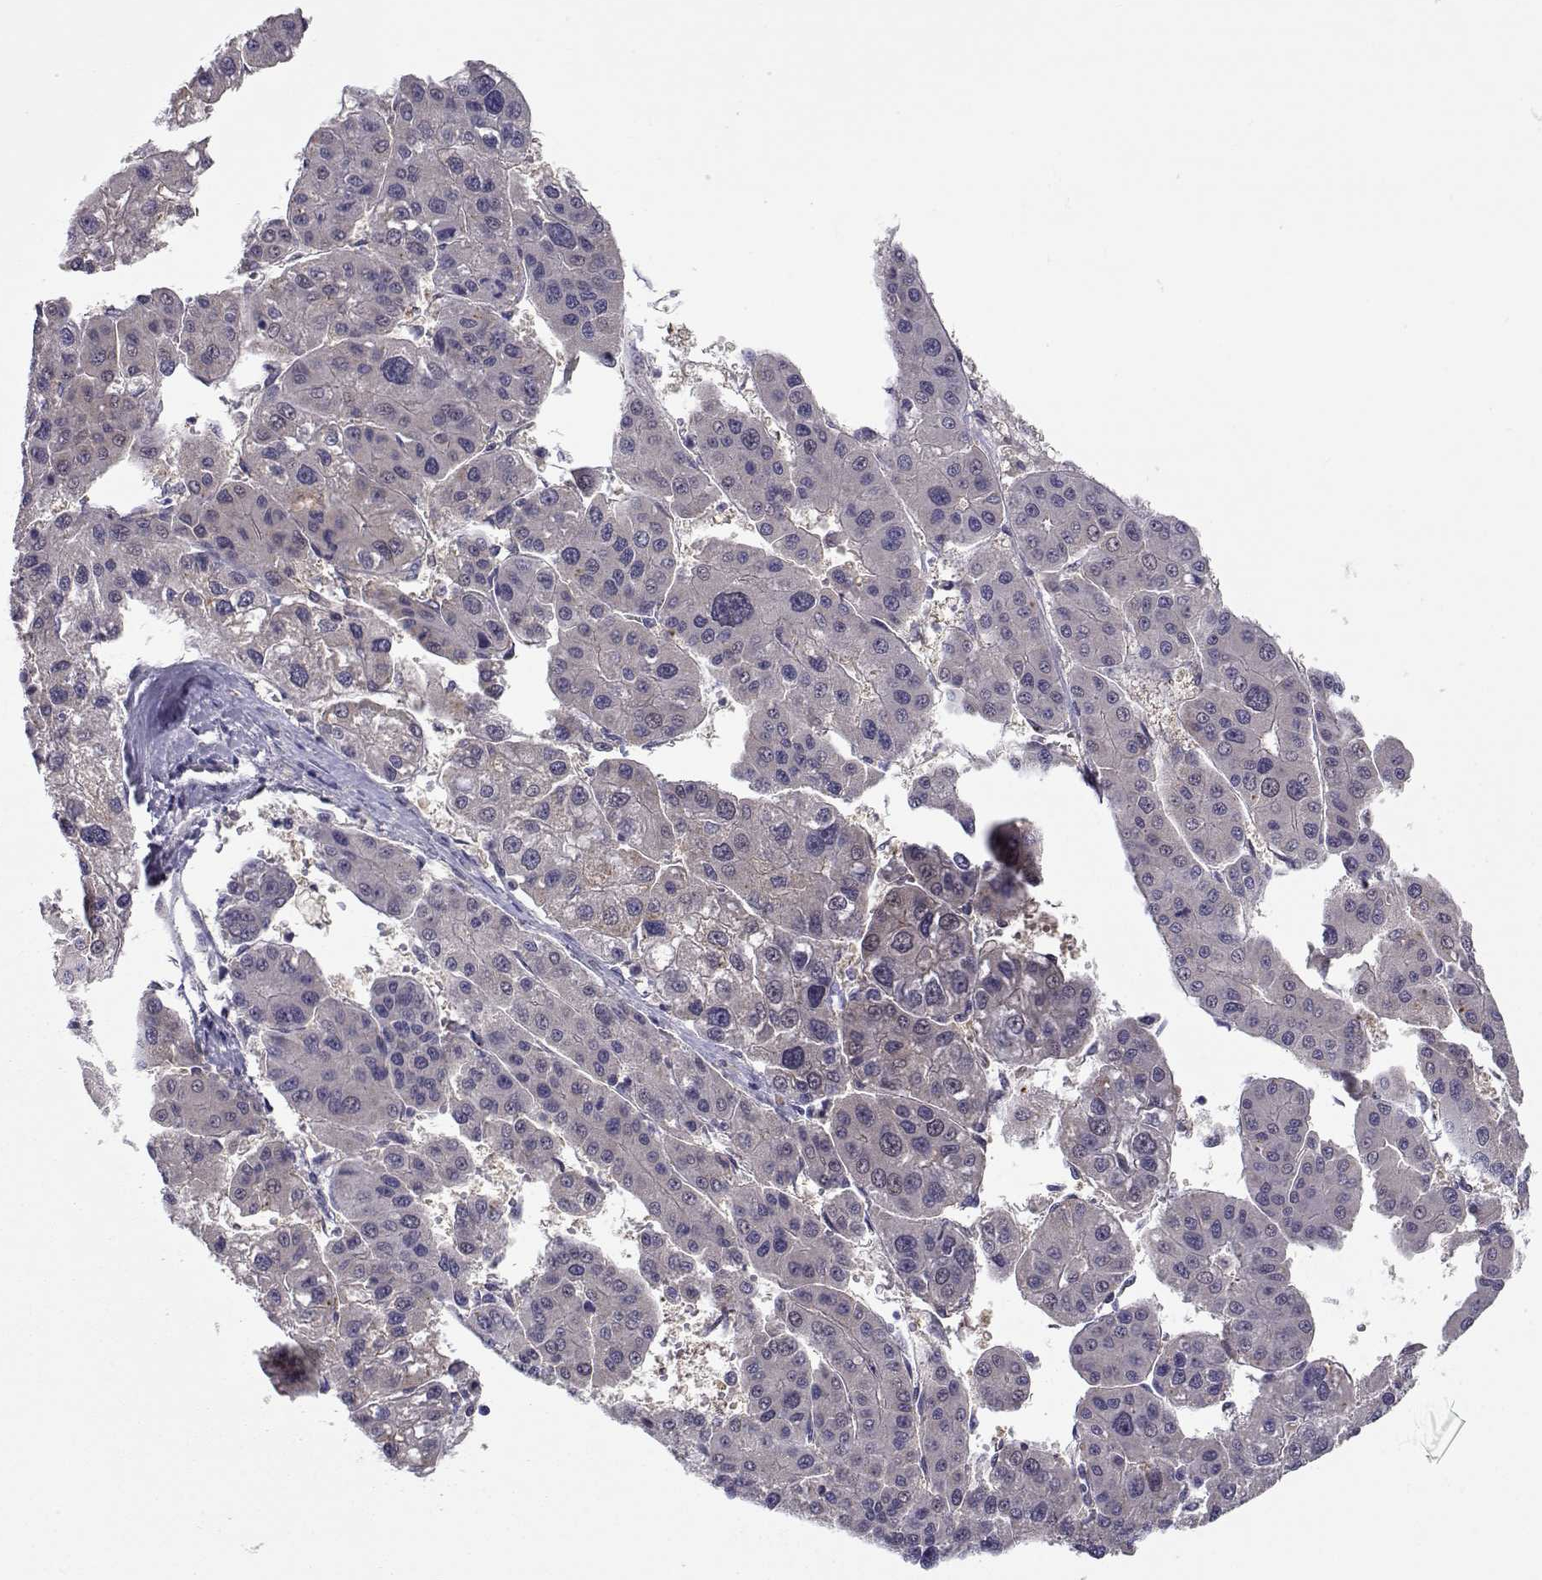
{"staining": {"intensity": "negative", "quantity": "none", "location": "none"}, "tissue": "liver cancer", "cell_type": "Tumor cells", "image_type": "cancer", "snomed": [{"axis": "morphology", "description": "Carcinoma, Hepatocellular, NOS"}, {"axis": "topography", "description": "Liver"}], "caption": "Micrograph shows no significant protein expression in tumor cells of liver cancer.", "gene": "NPVF", "patient": {"sex": "male", "age": 73}}